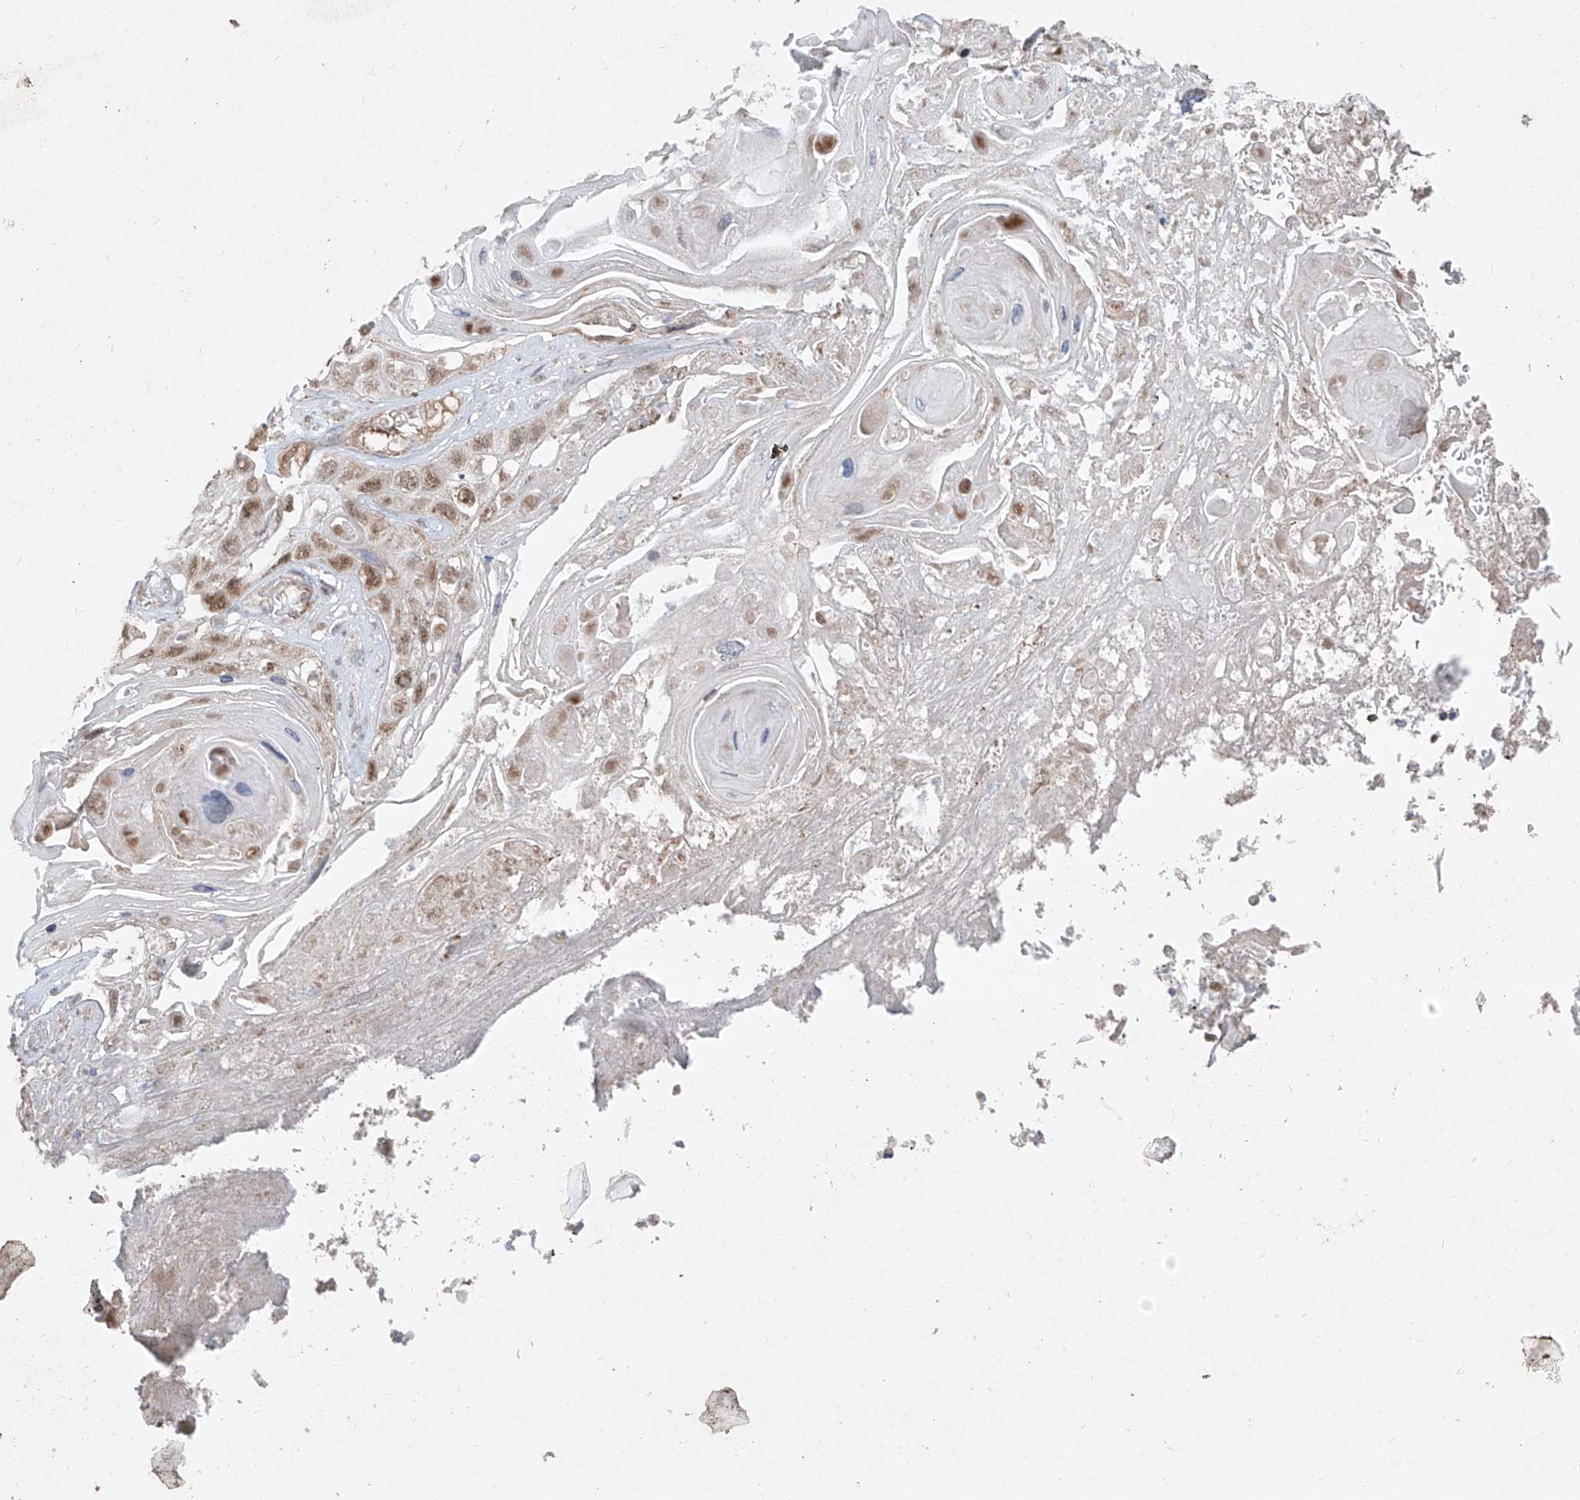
{"staining": {"intensity": "moderate", "quantity": ">75%", "location": "nuclear"}, "tissue": "skin cancer", "cell_type": "Tumor cells", "image_type": "cancer", "snomed": [{"axis": "morphology", "description": "Squamous cell carcinoma, NOS"}, {"axis": "topography", "description": "Skin"}], "caption": "Skin cancer was stained to show a protein in brown. There is medium levels of moderate nuclear staining in about >75% of tumor cells.", "gene": "NDUFB3", "patient": {"sex": "male", "age": 55}}